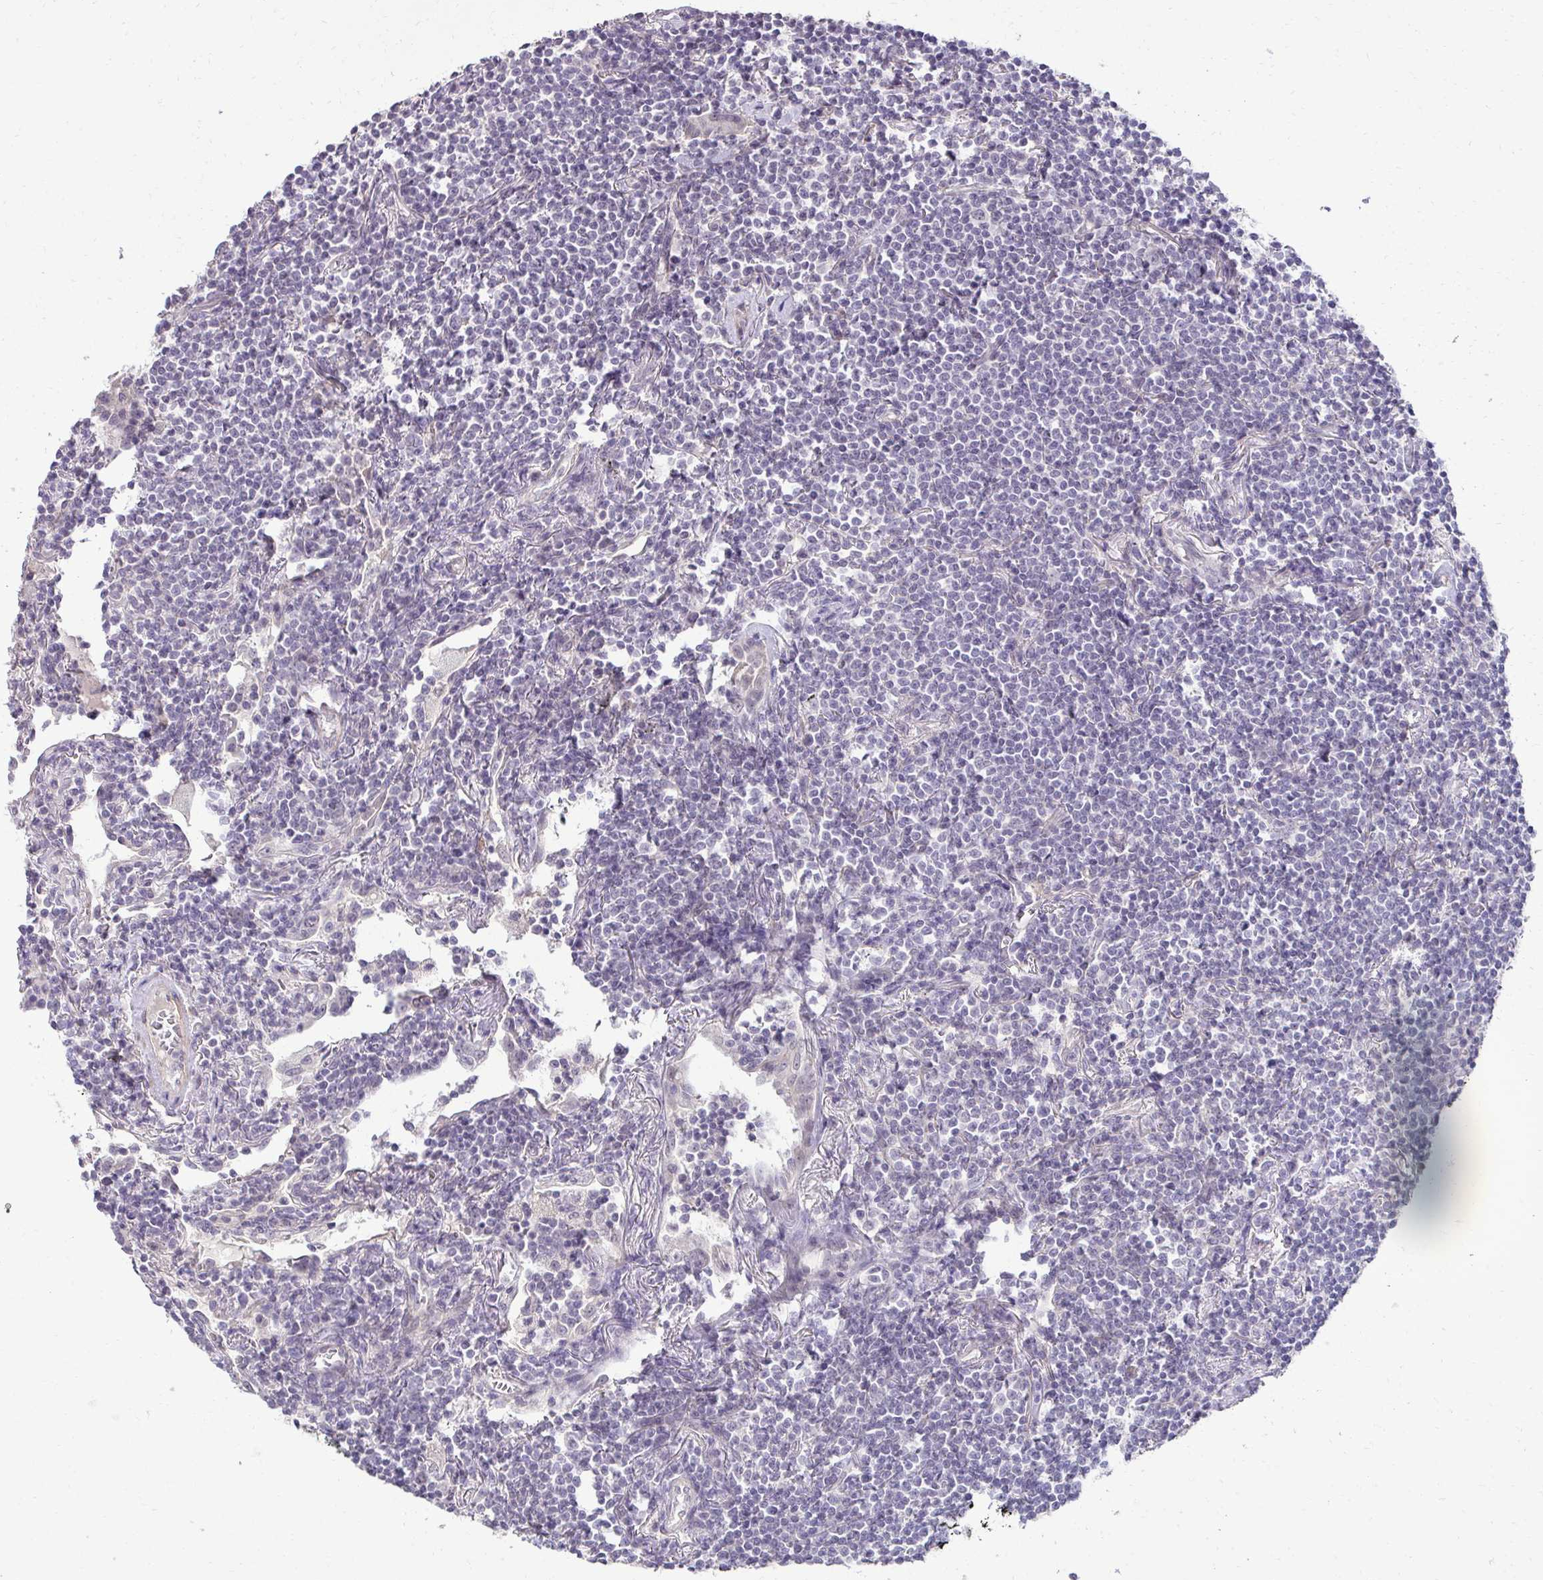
{"staining": {"intensity": "negative", "quantity": "none", "location": "none"}, "tissue": "lymphoma", "cell_type": "Tumor cells", "image_type": "cancer", "snomed": [{"axis": "morphology", "description": "Malignant lymphoma, non-Hodgkin's type, Low grade"}, {"axis": "topography", "description": "Lung"}], "caption": "There is no significant staining in tumor cells of lymphoma.", "gene": "SLC30A3", "patient": {"sex": "female", "age": 71}}